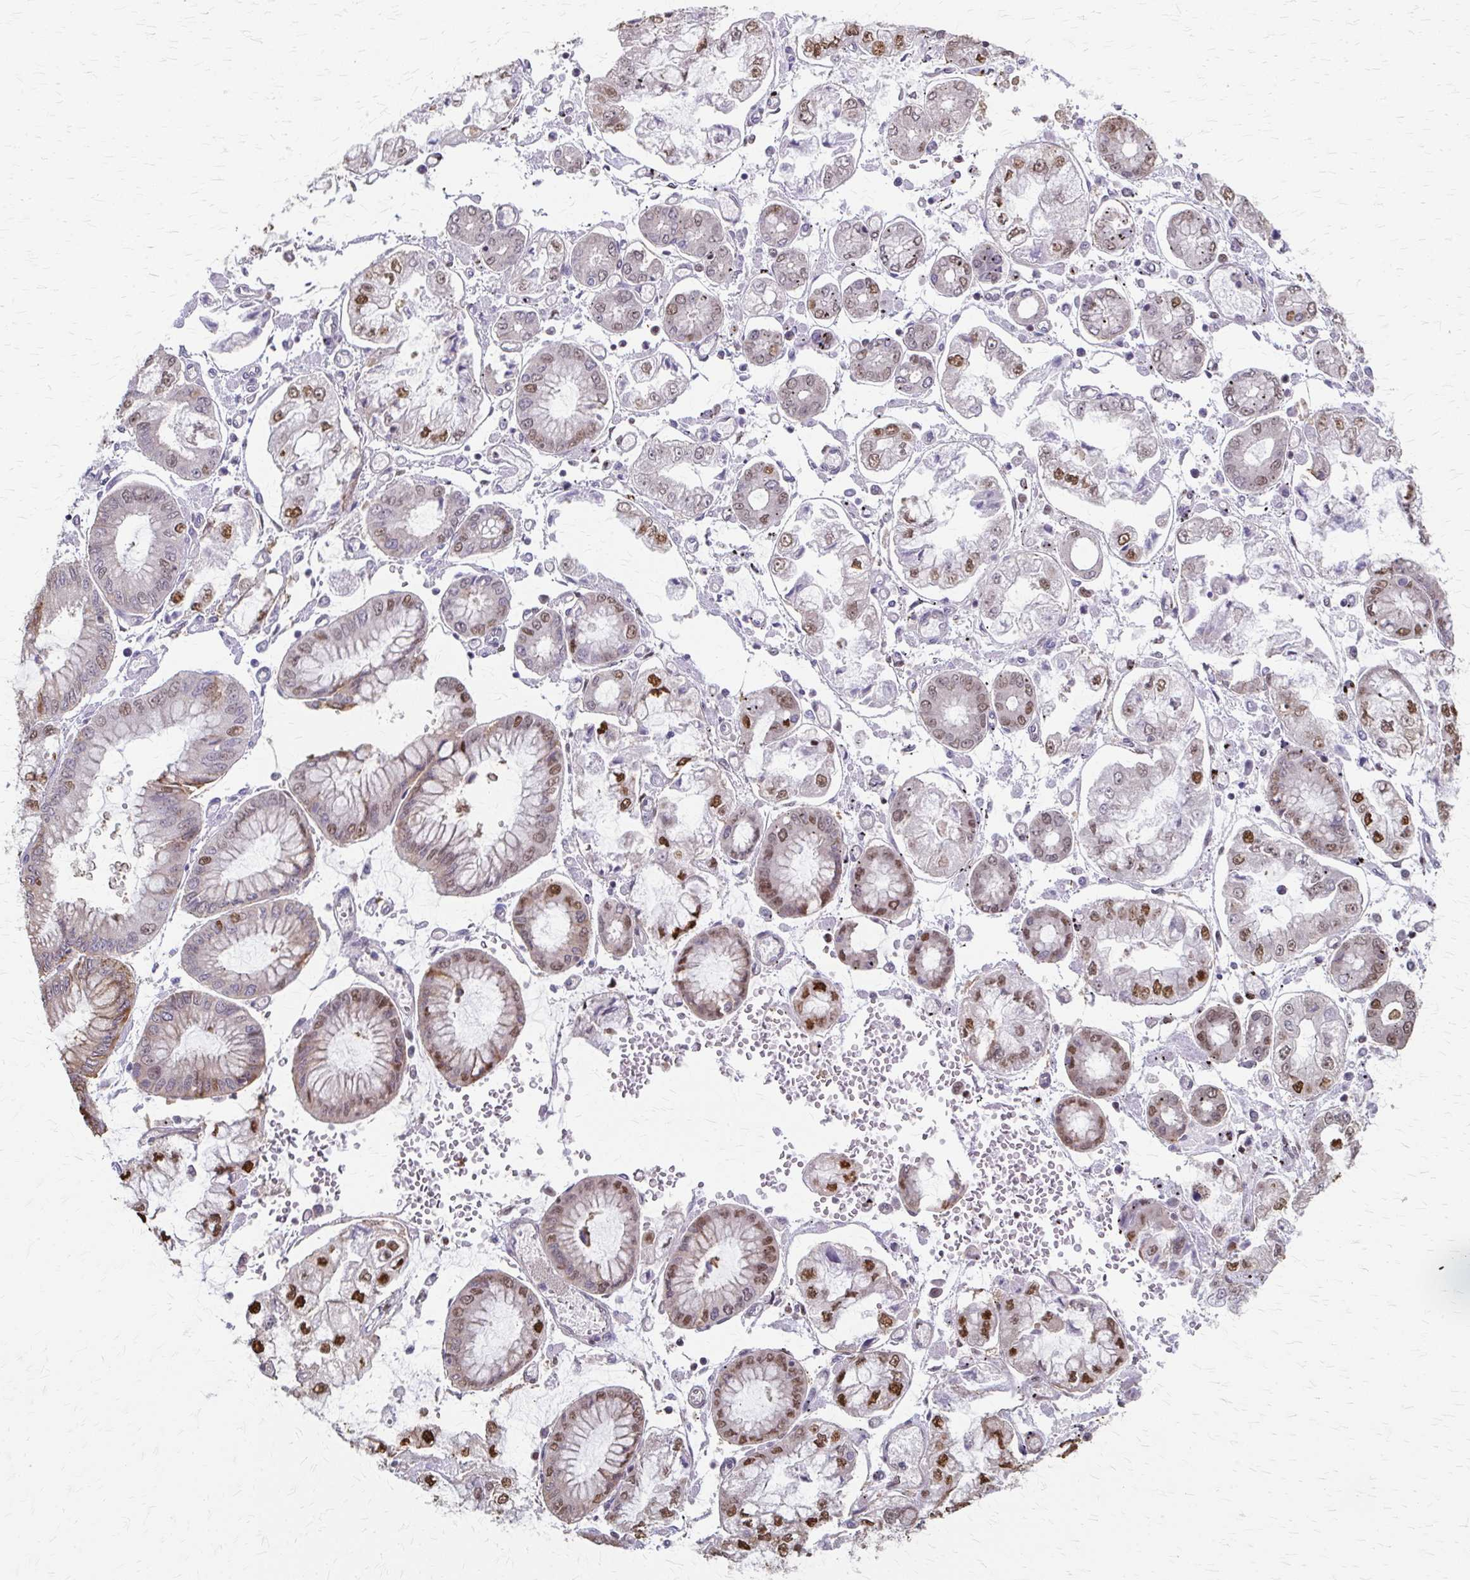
{"staining": {"intensity": "strong", "quantity": "25%-75%", "location": "nuclear"}, "tissue": "stomach cancer", "cell_type": "Tumor cells", "image_type": "cancer", "snomed": [{"axis": "morphology", "description": "Adenocarcinoma, NOS"}, {"axis": "topography", "description": "Stomach"}], "caption": "Stomach adenocarcinoma was stained to show a protein in brown. There is high levels of strong nuclear positivity in approximately 25%-75% of tumor cells. The staining was performed using DAB (3,3'-diaminobenzidine), with brown indicating positive protein expression. Nuclei are stained blue with hematoxylin.", "gene": "RABGAP1L", "patient": {"sex": "male", "age": 76}}